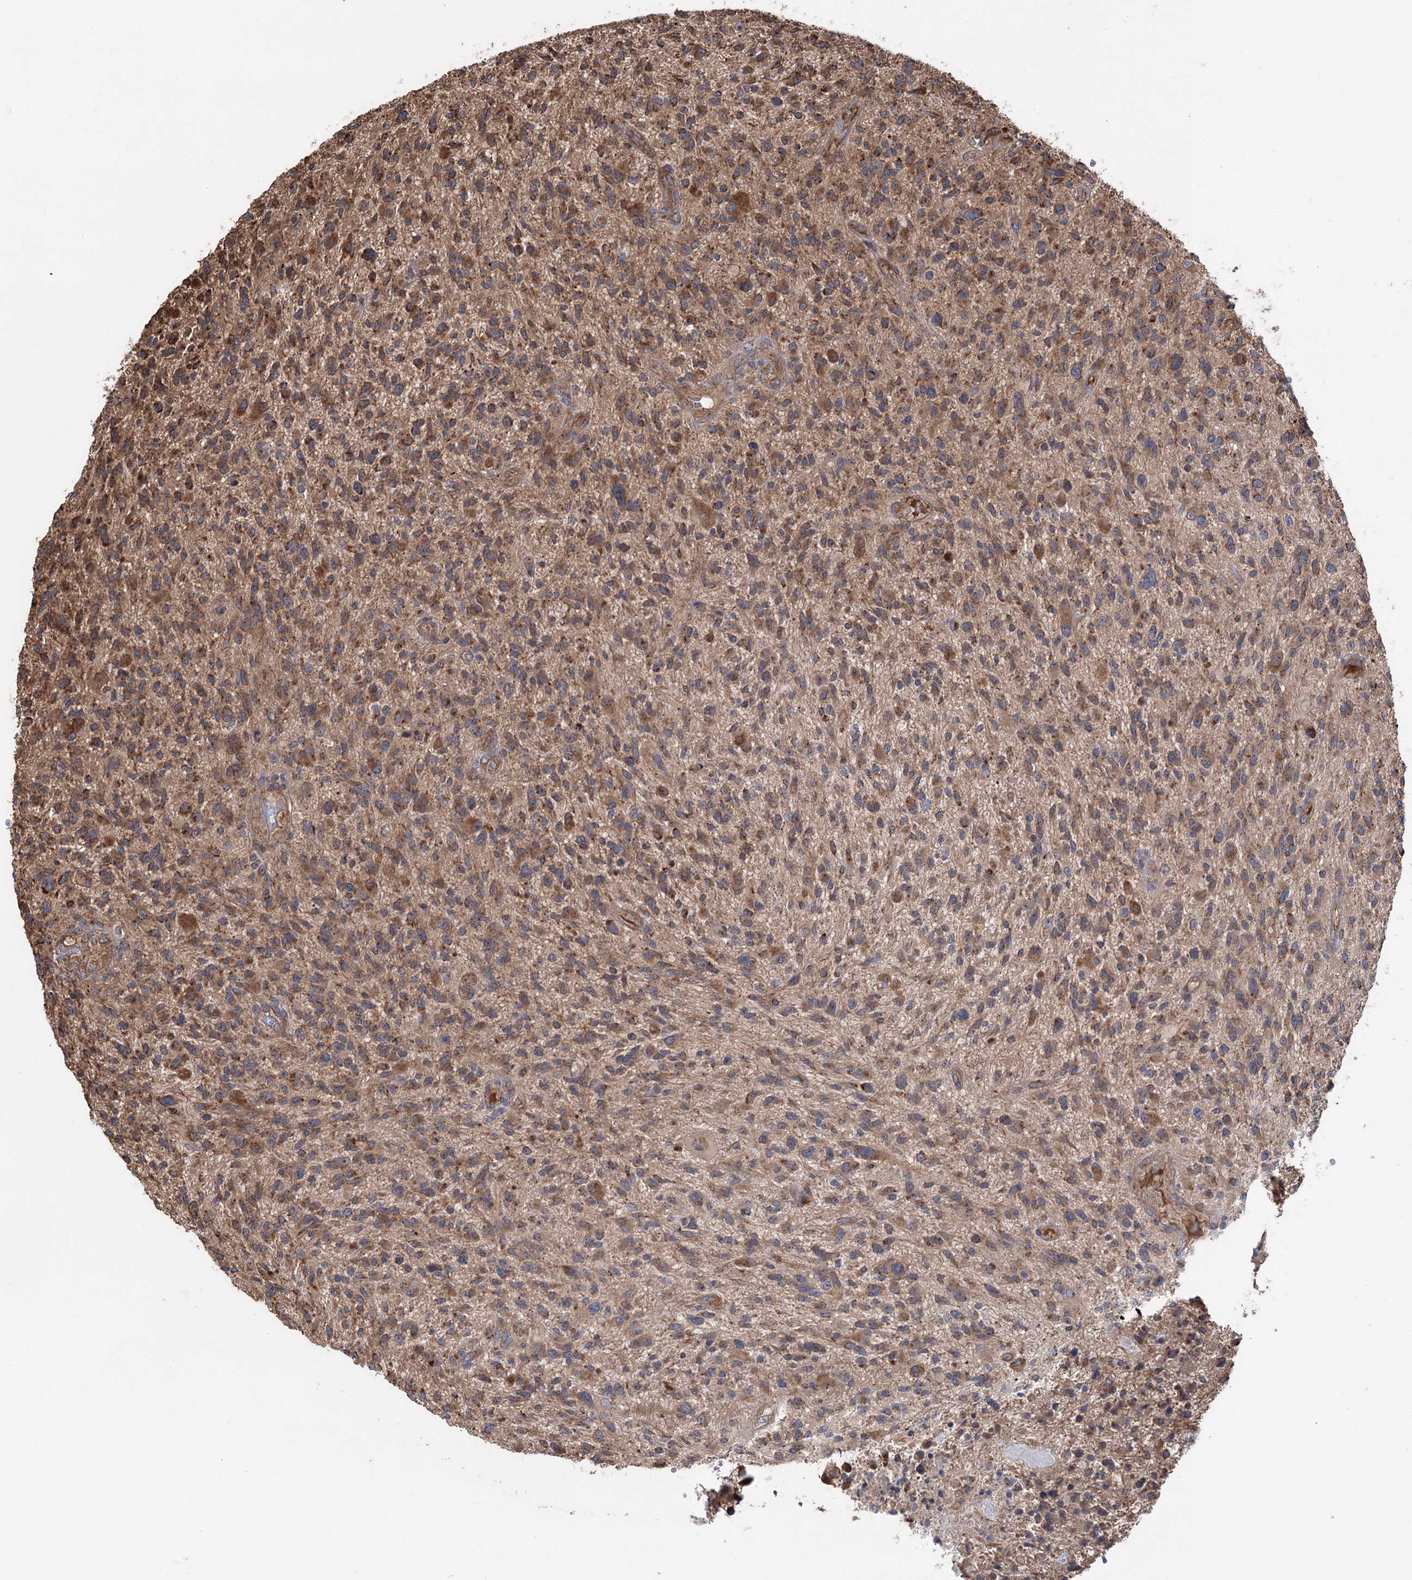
{"staining": {"intensity": "strong", "quantity": ">75%", "location": "cytoplasmic/membranous"}, "tissue": "glioma", "cell_type": "Tumor cells", "image_type": "cancer", "snomed": [{"axis": "morphology", "description": "Glioma, malignant, High grade"}, {"axis": "topography", "description": "Brain"}], "caption": "A micrograph of human high-grade glioma (malignant) stained for a protein demonstrates strong cytoplasmic/membranous brown staining in tumor cells. The protein is stained brown, and the nuclei are stained in blue (DAB (3,3'-diaminobenzidine) IHC with brightfield microscopy, high magnification).", "gene": "RWDD4", "patient": {"sex": "male", "age": 47}}